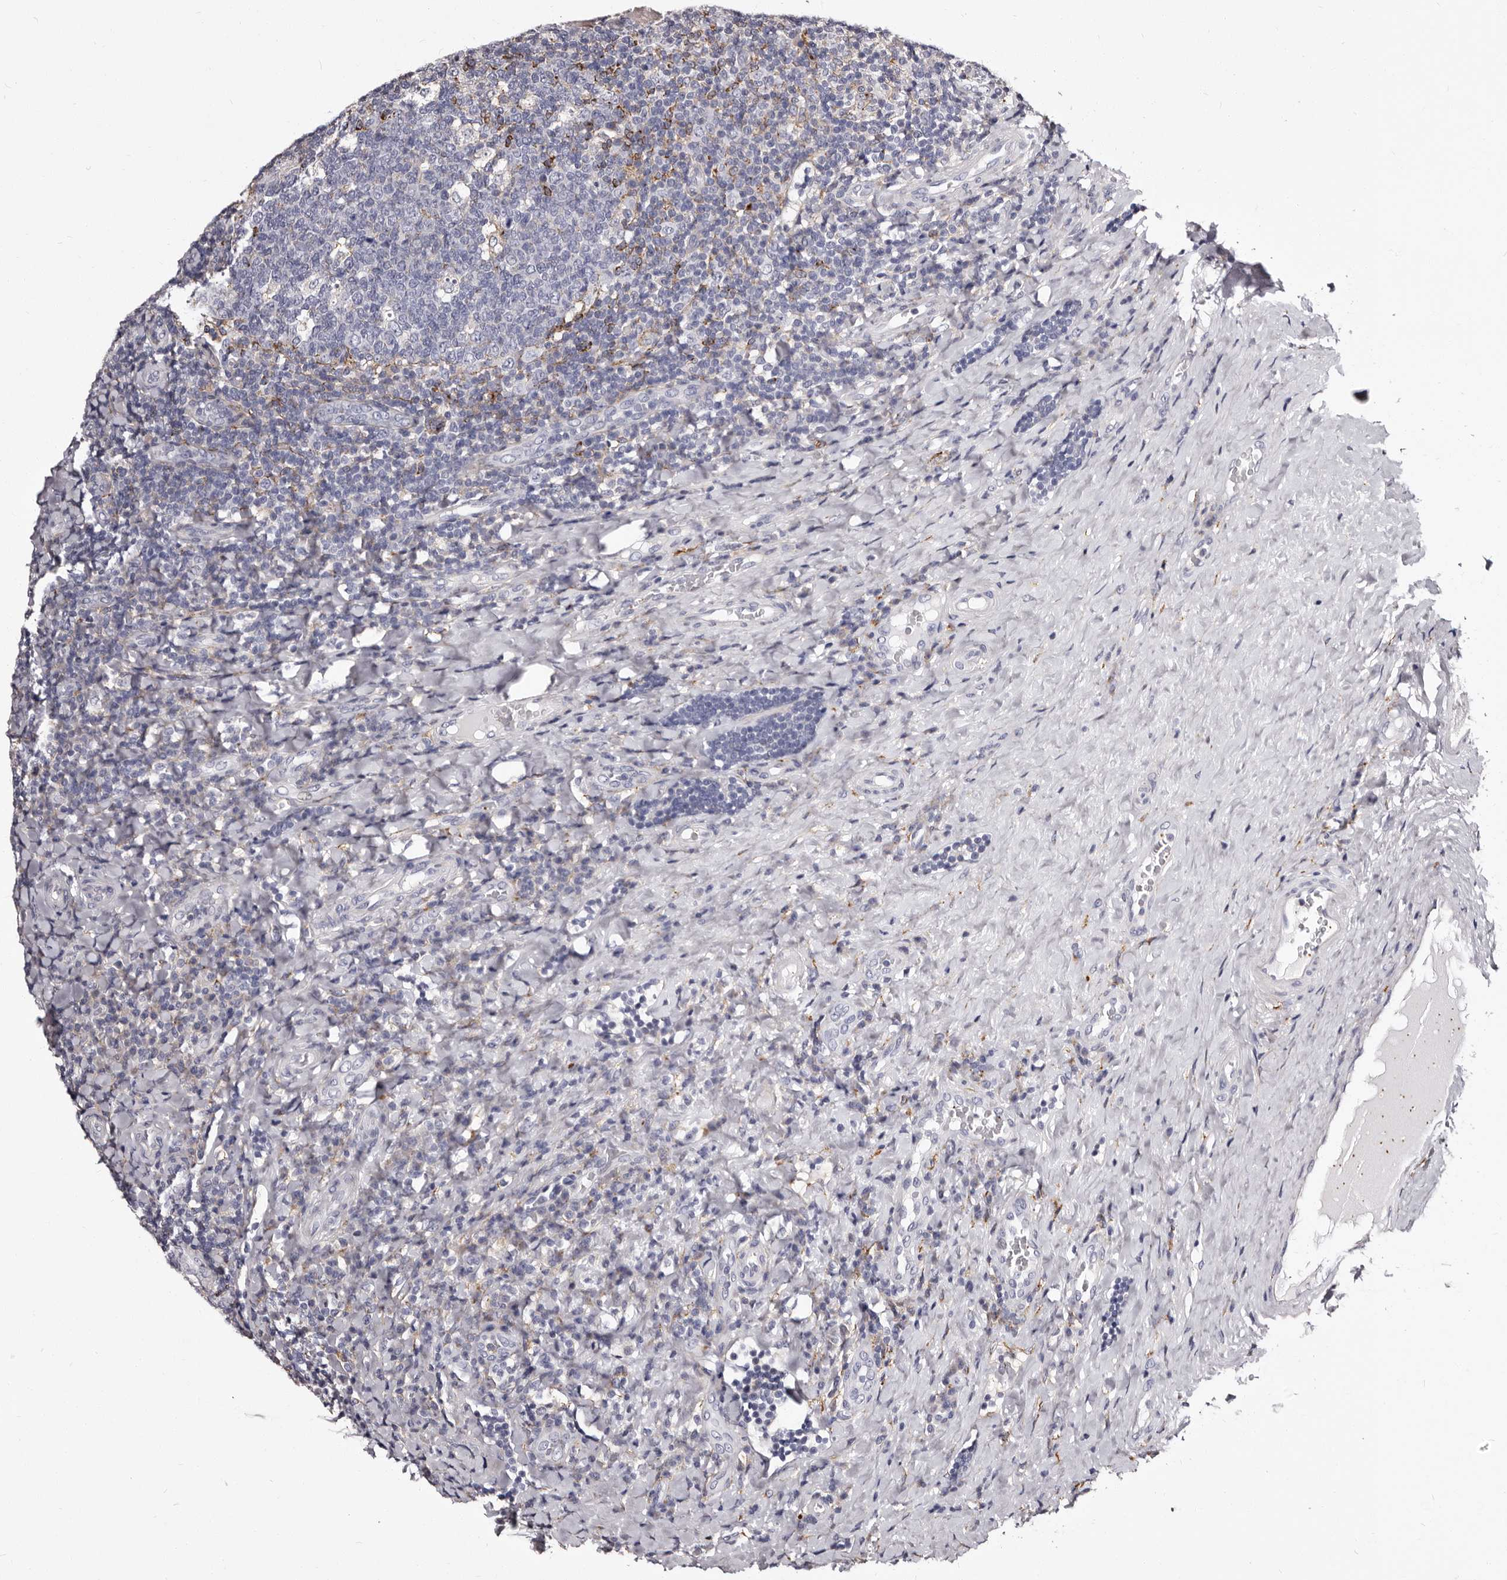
{"staining": {"intensity": "negative", "quantity": "none", "location": "none"}, "tissue": "tonsil", "cell_type": "Germinal center cells", "image_type": "normal", "snomed": [{"axis": "morphology", "description": "Normal tissue, NOS"}, {"axis": "topography", "description": "Tonsil"}], "caption": "The micrograph demonstrates no significant staining in germinal center cells of tonsil.", "gene": "AUNIP", "patient": {"sex": "male", "age": 17}}